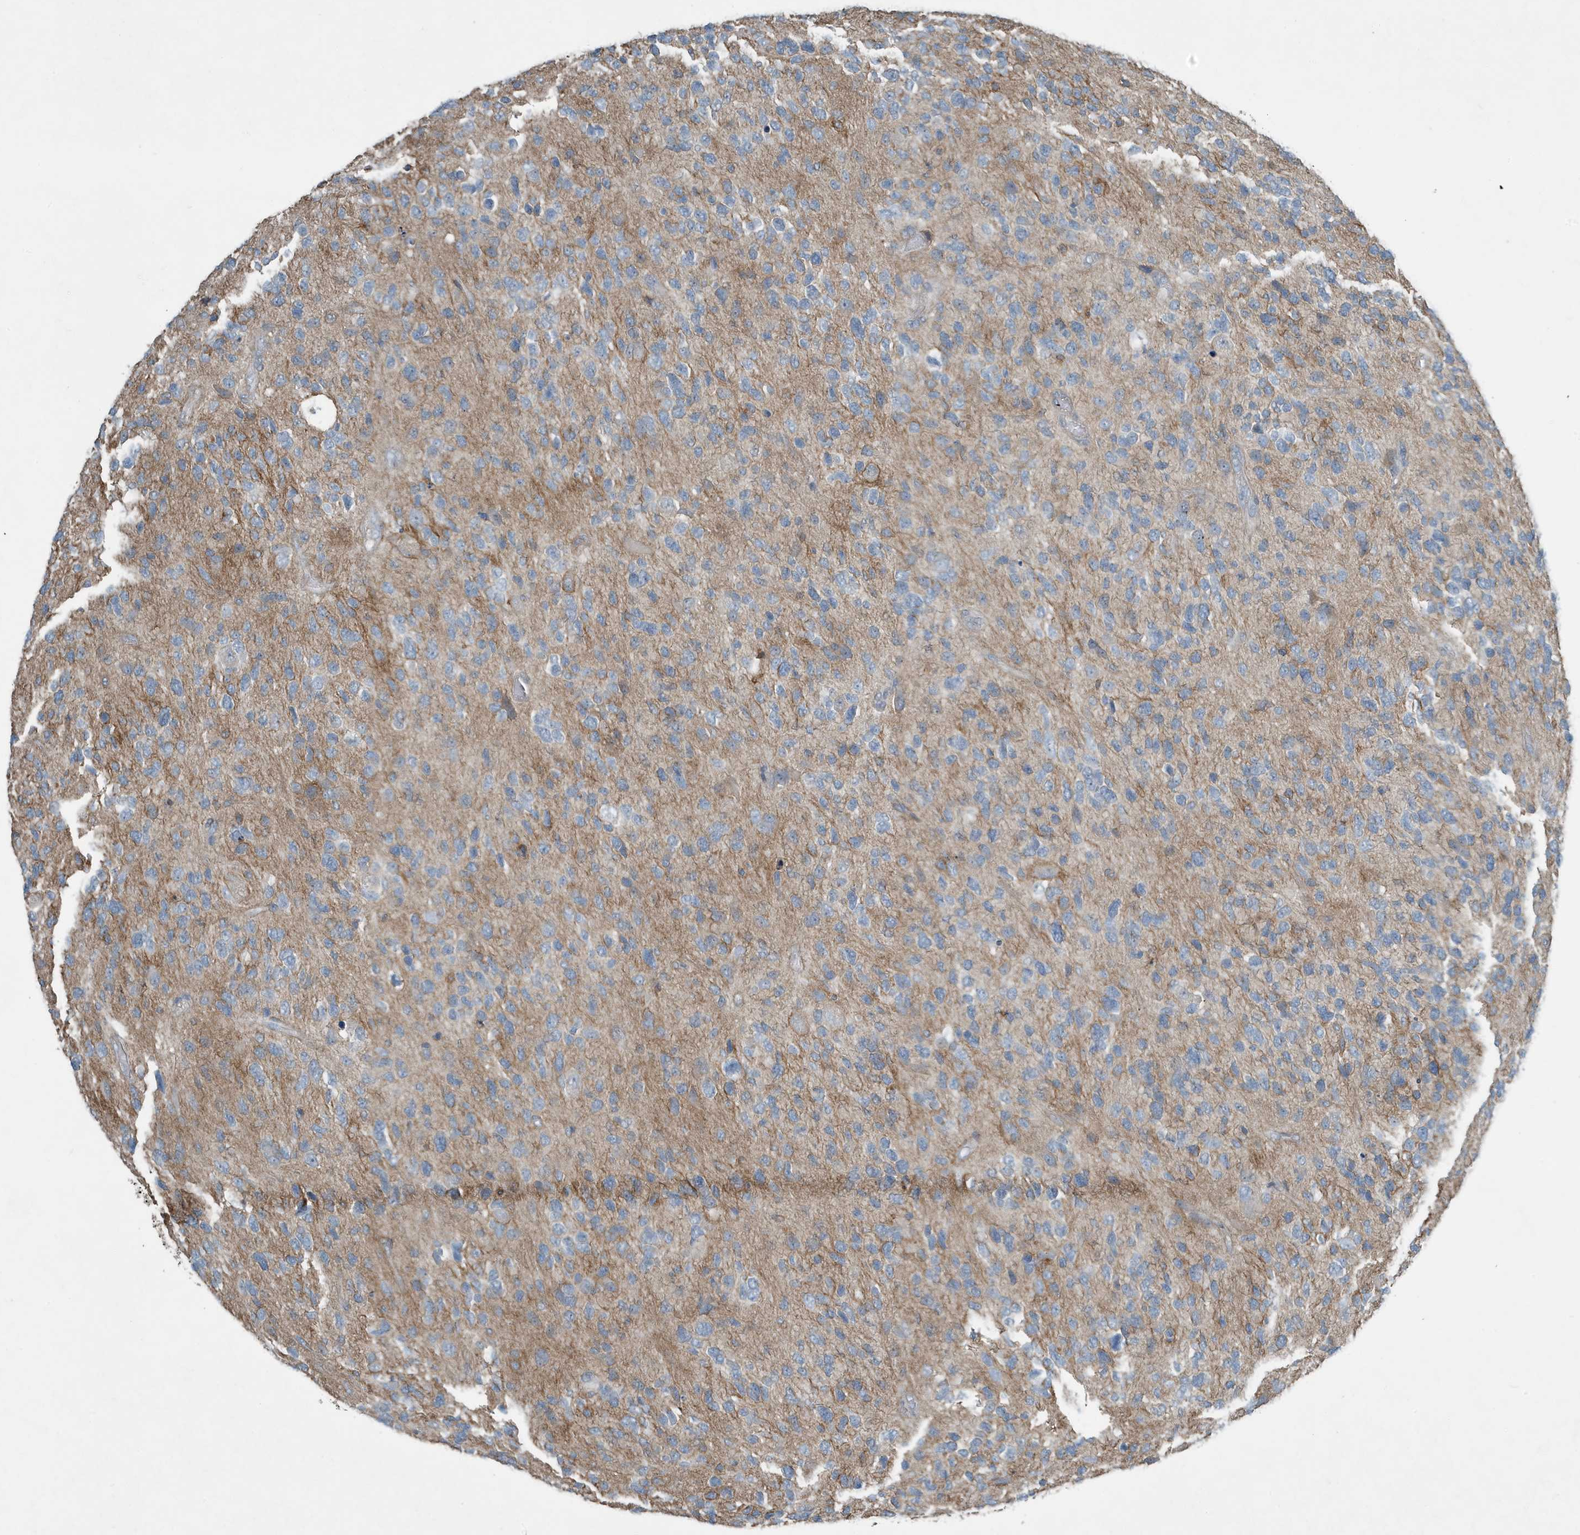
{"staining": {"intensity": "negative", "quantity": "none", "location": "none"}, "tissue": "glioma", "cell_type": "Tumor cells", "image_type": "cancer", "snomed": [{"axis": "morphology", "description": "Glioma, malignant, High grade"}, {"axis": "topography", "description": "Brain"}], "caption": "This is an immunohistochemistry image of human glioma. There is no positivity in tumor cells.", "gene": "DAPP1", "patient": {"sex": "female", "age": 58}}